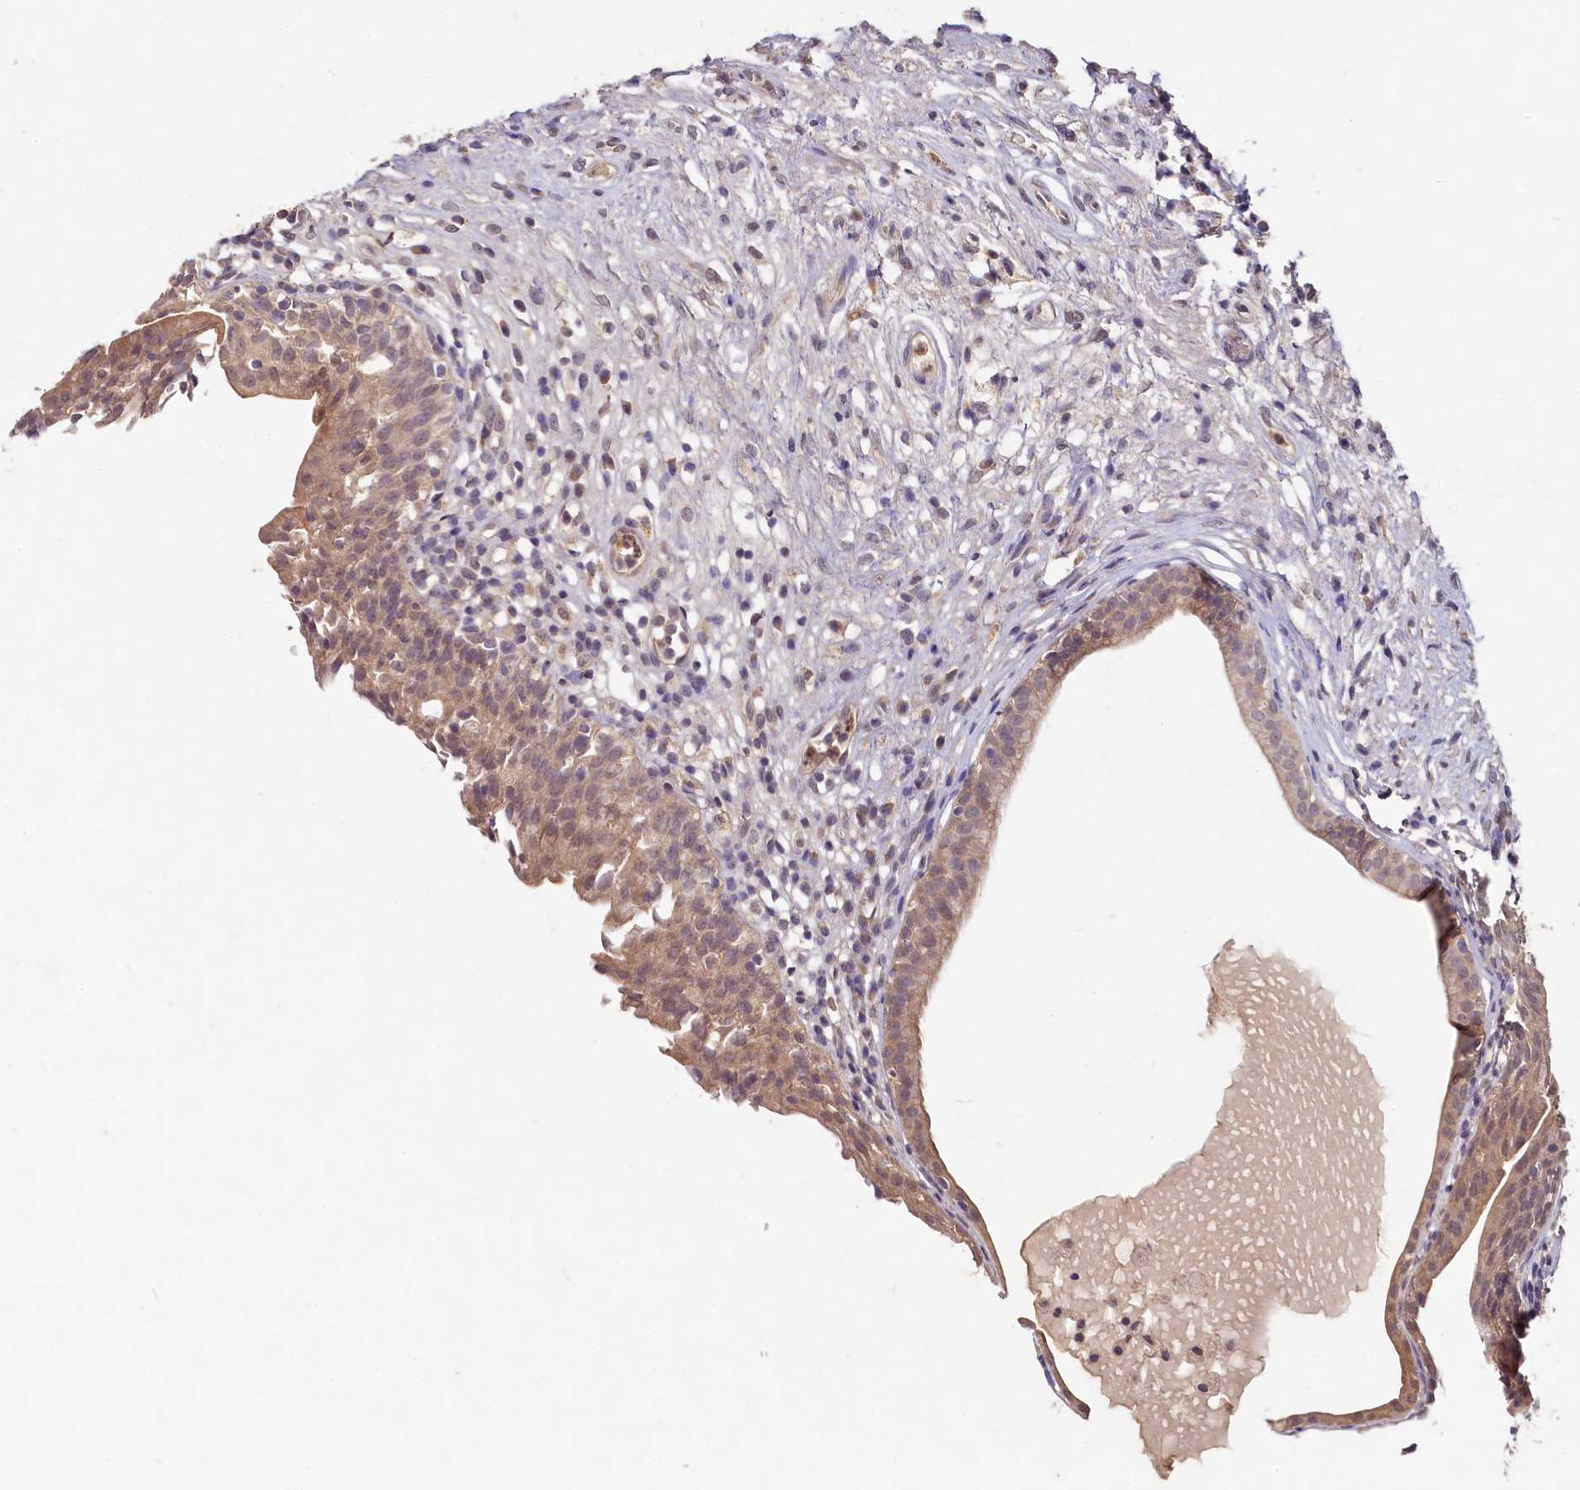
{"staining": {"intensity": "moderate", "quantity": ">75%", "location": "cytoplasmic/membranous"}, "tissue": "urinary bladder", "cell_type": "Urothelial cells", "image_type": "normal", "snomed": [{"axis": "morphology", "description": "Normal tissue, NOS"}, {"axis": "morphology", "description": "Inflammation, NOS"}, {"axis": "topography", "description": "Urinary bladder"}], "caption": "This is an image of immunohistochemistry staining of normal urinary bladder, which shows moderate positivity in the cytoplasmic/membranous of urothelial cells.", "gene": "HERC3", "patient": {"sex": "male", "age": 63}}